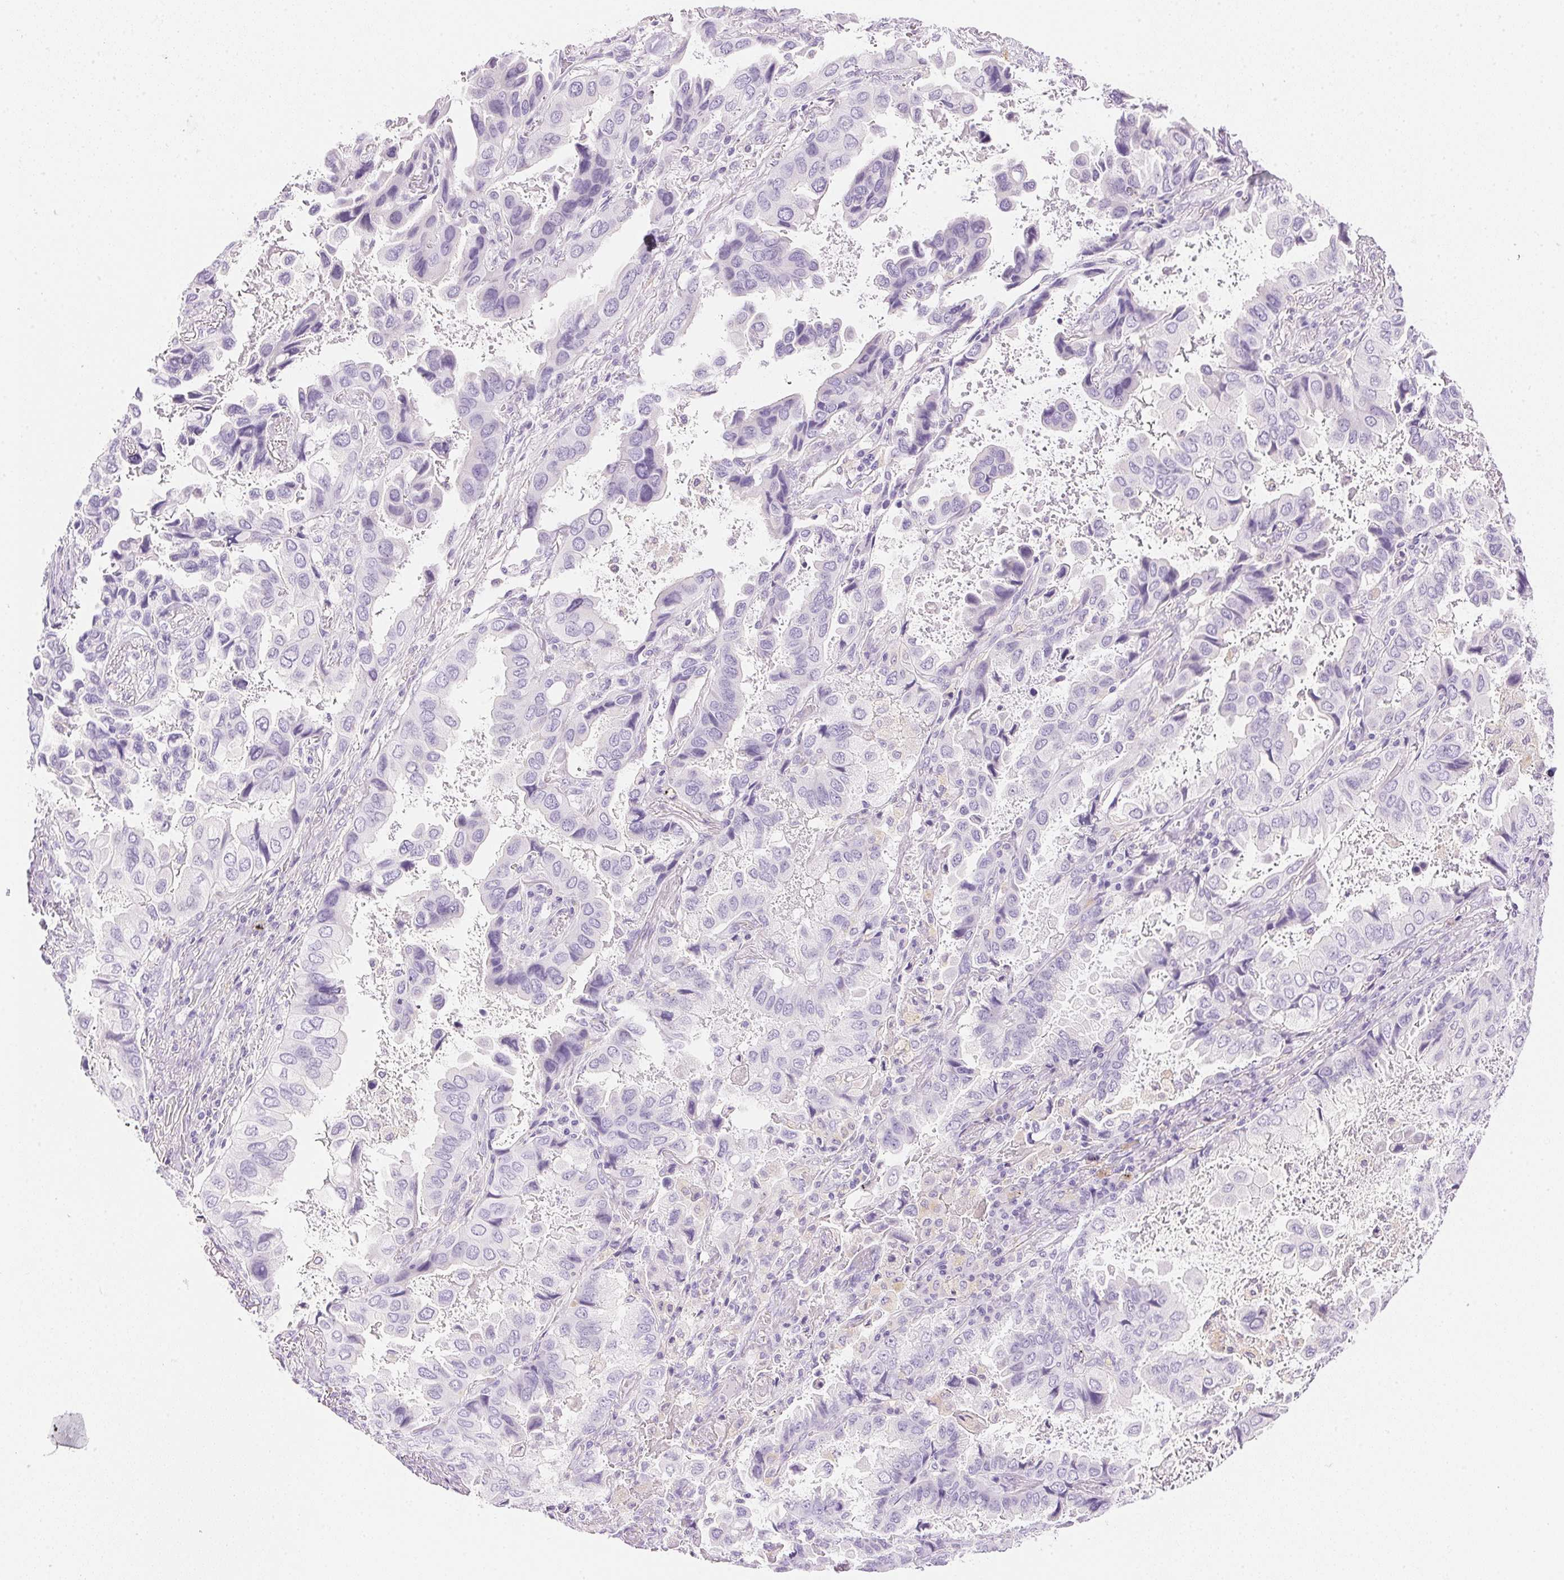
{"staining": {"intensity": "negative", "quantity": "none", "location": "none"}, "tissue": "lung cancer", "cell_type": "Tumor cells", "image_type": "cancer", "snomed": [{"axis": "morphology", "description": "Aneuploidy"}, {"axis": "morphology", "description": "Adenocarcinoma, NOS"}, {"axis": "morphology", "description": "Adenocarcinoma, metastatic, NOS"}, {"axis": "topography", "description": "Lymph node"}, {"axis": "topography", "description": "Lung"}], "caption": "High magnification brightfield microscopy of lung cancer stained with DAB (3,3'-diaminobenzidine) (brown) and counterstained with hematoxylin (blue): tumor cells show no significant expression.", "gene": "ATP6V1G3", "patient": {"sex": "female", "age": 48}}